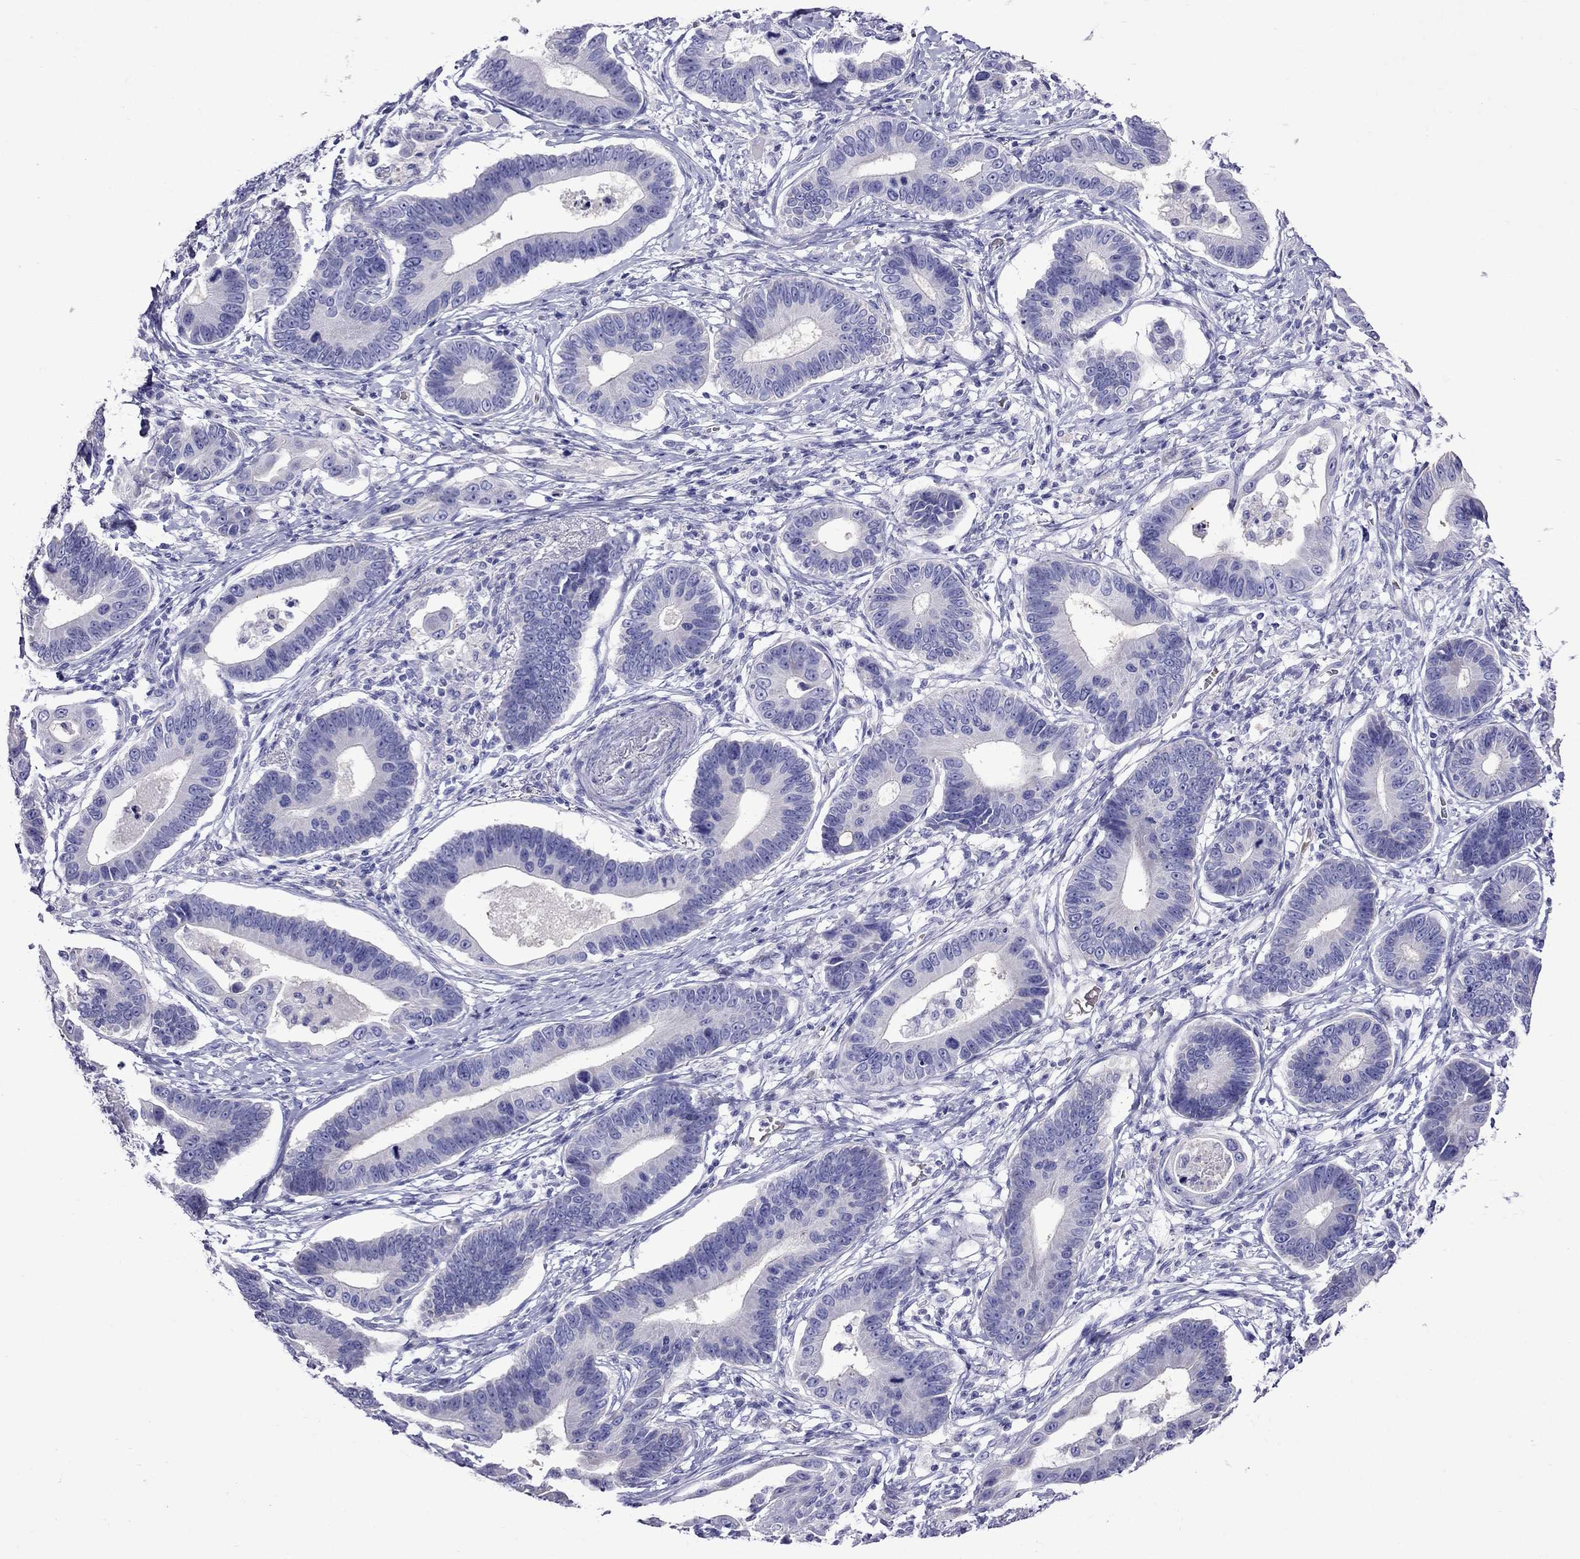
{"staining": {"intensity": "negative", "quantity": "none", "location": "none"}, "tissue": "stomach cancer", "cell_type": "Tumor cells", "image_type": "cancer", "snomed": [{"axis": "morphology", "description": "Adenocarcinoma, NOS"}, {"axis": "topography", "description": "Stomach"}], "caption": "IHC of human stomach cancer (adenocarcinoma) exhibits no positivity in tumor cells. (DAB (3,3'-diaminobenzidine) IHC, high magnification).", "gene": "TDRD1", "patient": {"sex": "male", "age": 84}}